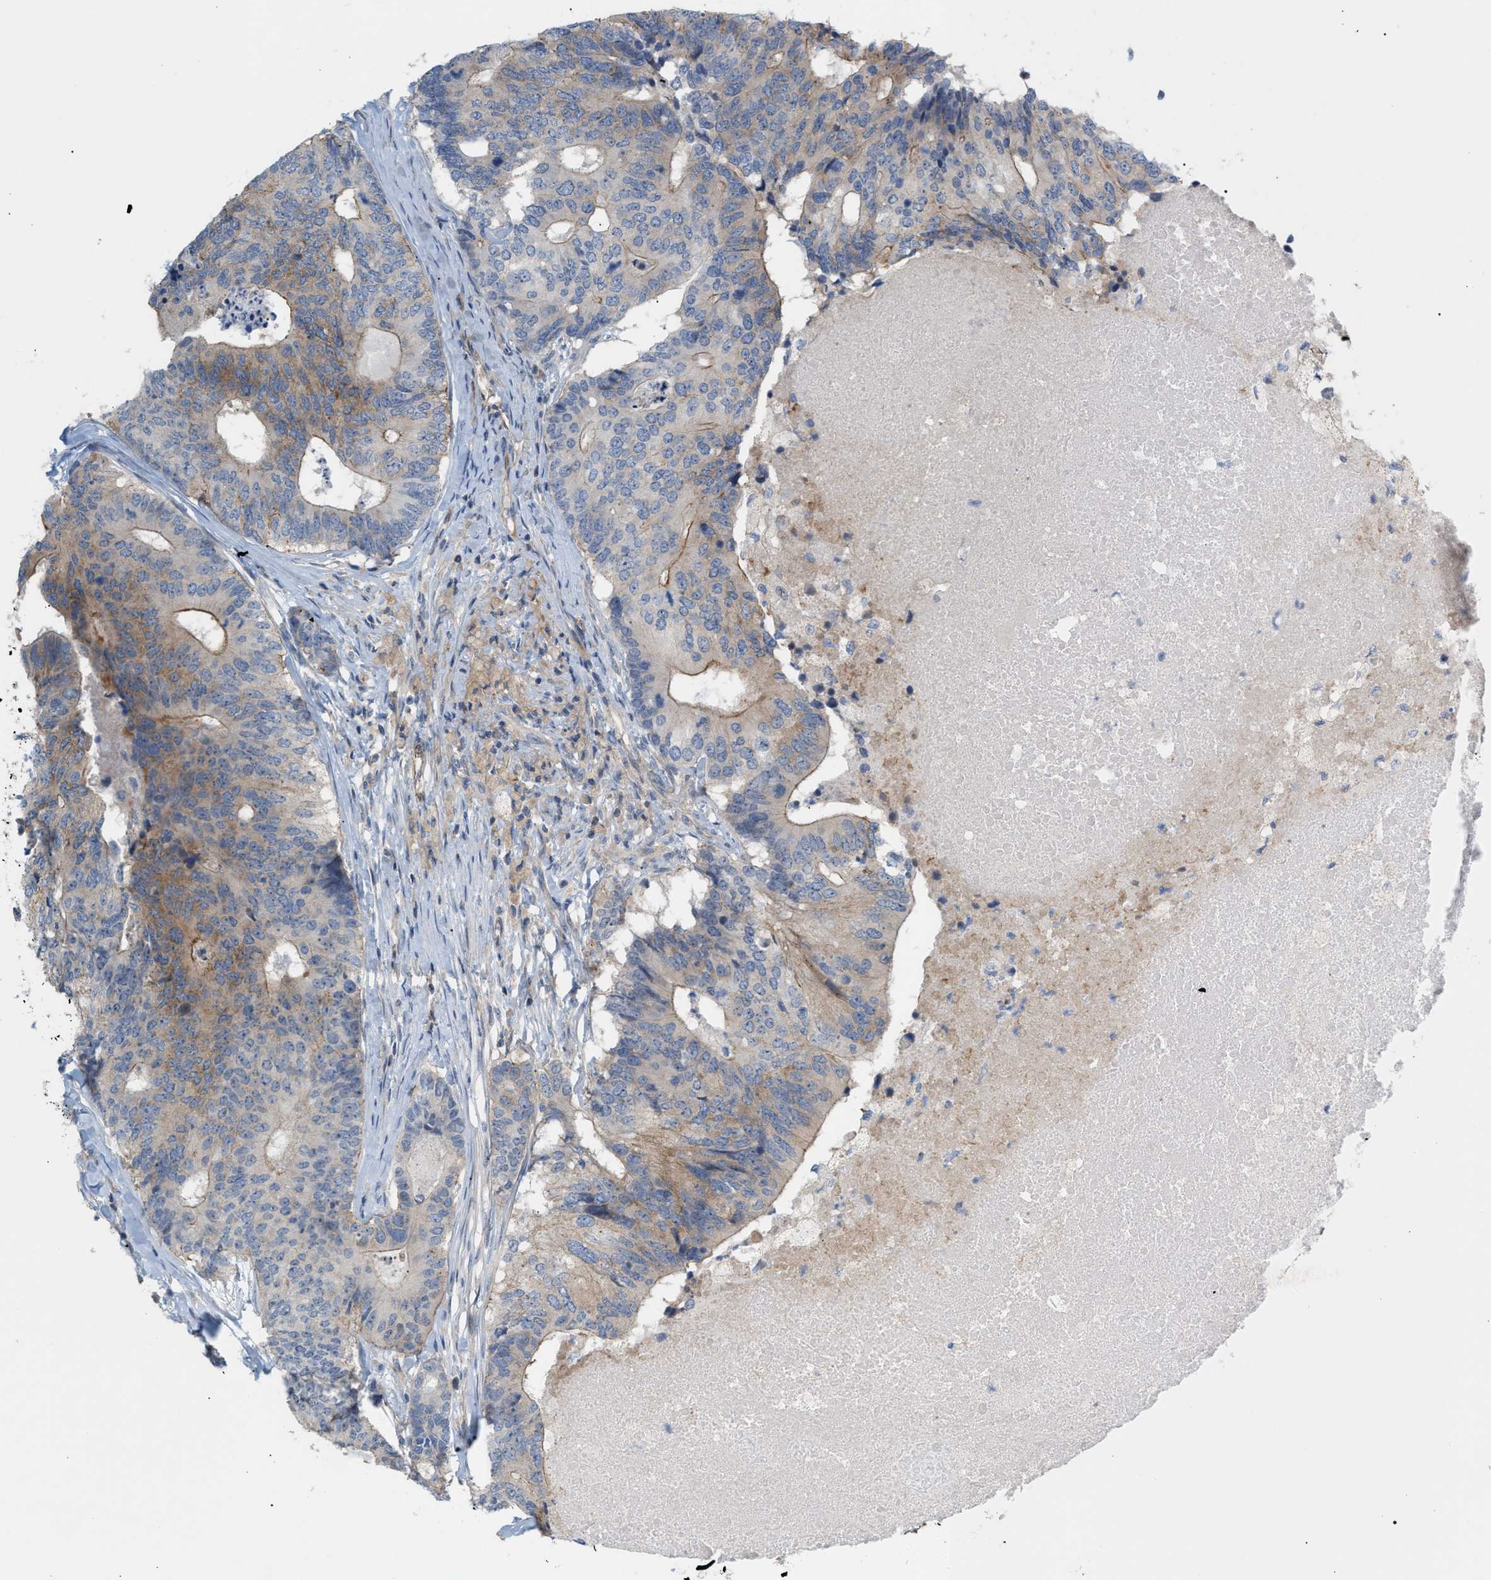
{"staining": {"intensity": "moderate", "quantity": "25%-75%", "location": "cytoplasmic/membranous"}, "tissue": "colorectal cancer", "cell_type": "Tumor cells", "image_type": "cancer", "snomed": [{"axis": "morphology", "description": "Adenocarcinoma, NOS"}, {"axis": "topography", "description": "Colon"}], "caption": "The image displays staining of colorectal cancer, revealing moderate cytoplasmic/membranous protein staining (brown color) within tumor cells.", "gene": "LRCH1", "patient": {"sex": "female", "age": 67}}